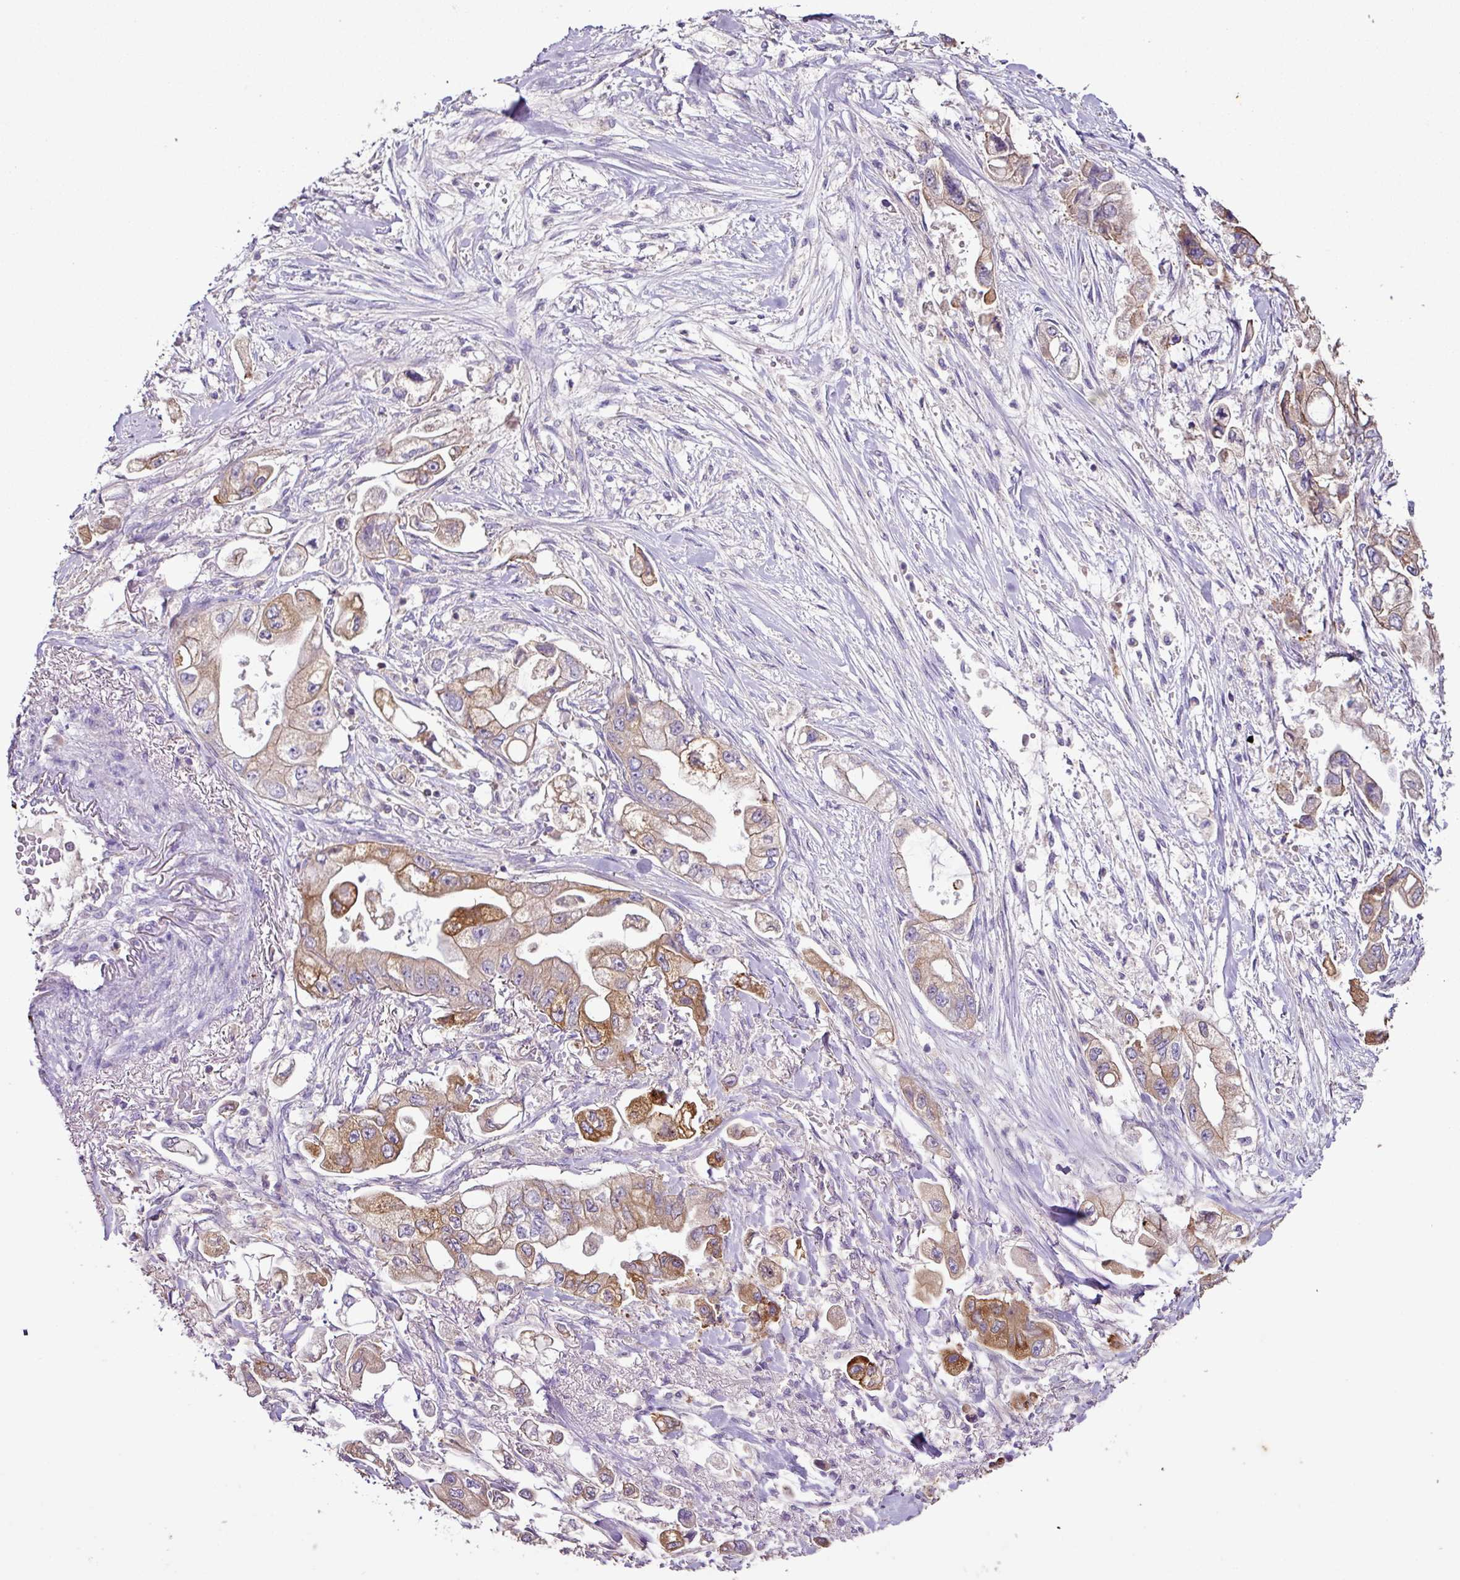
{"staining": {"intensity": "moderate", "quantity": "25%-75%", "location": "cytoplasmic/membranous"}, "tissue": "stomach cancer", "cell_type": "Tumor cells", "image_type": "cancer", "snomed": [{"axis": "morphology", "description": "Adenocarcinoma, NOS"}, {"axis": "topography", "description": "Stomach"}], "caption": "Stomach cancer tissue reveals moderate cytoplasmic/membranous positivity in about 25%-75% of tumor cells", "gene": "AGR3", "patient": {"sex": "male", "age": 62}}